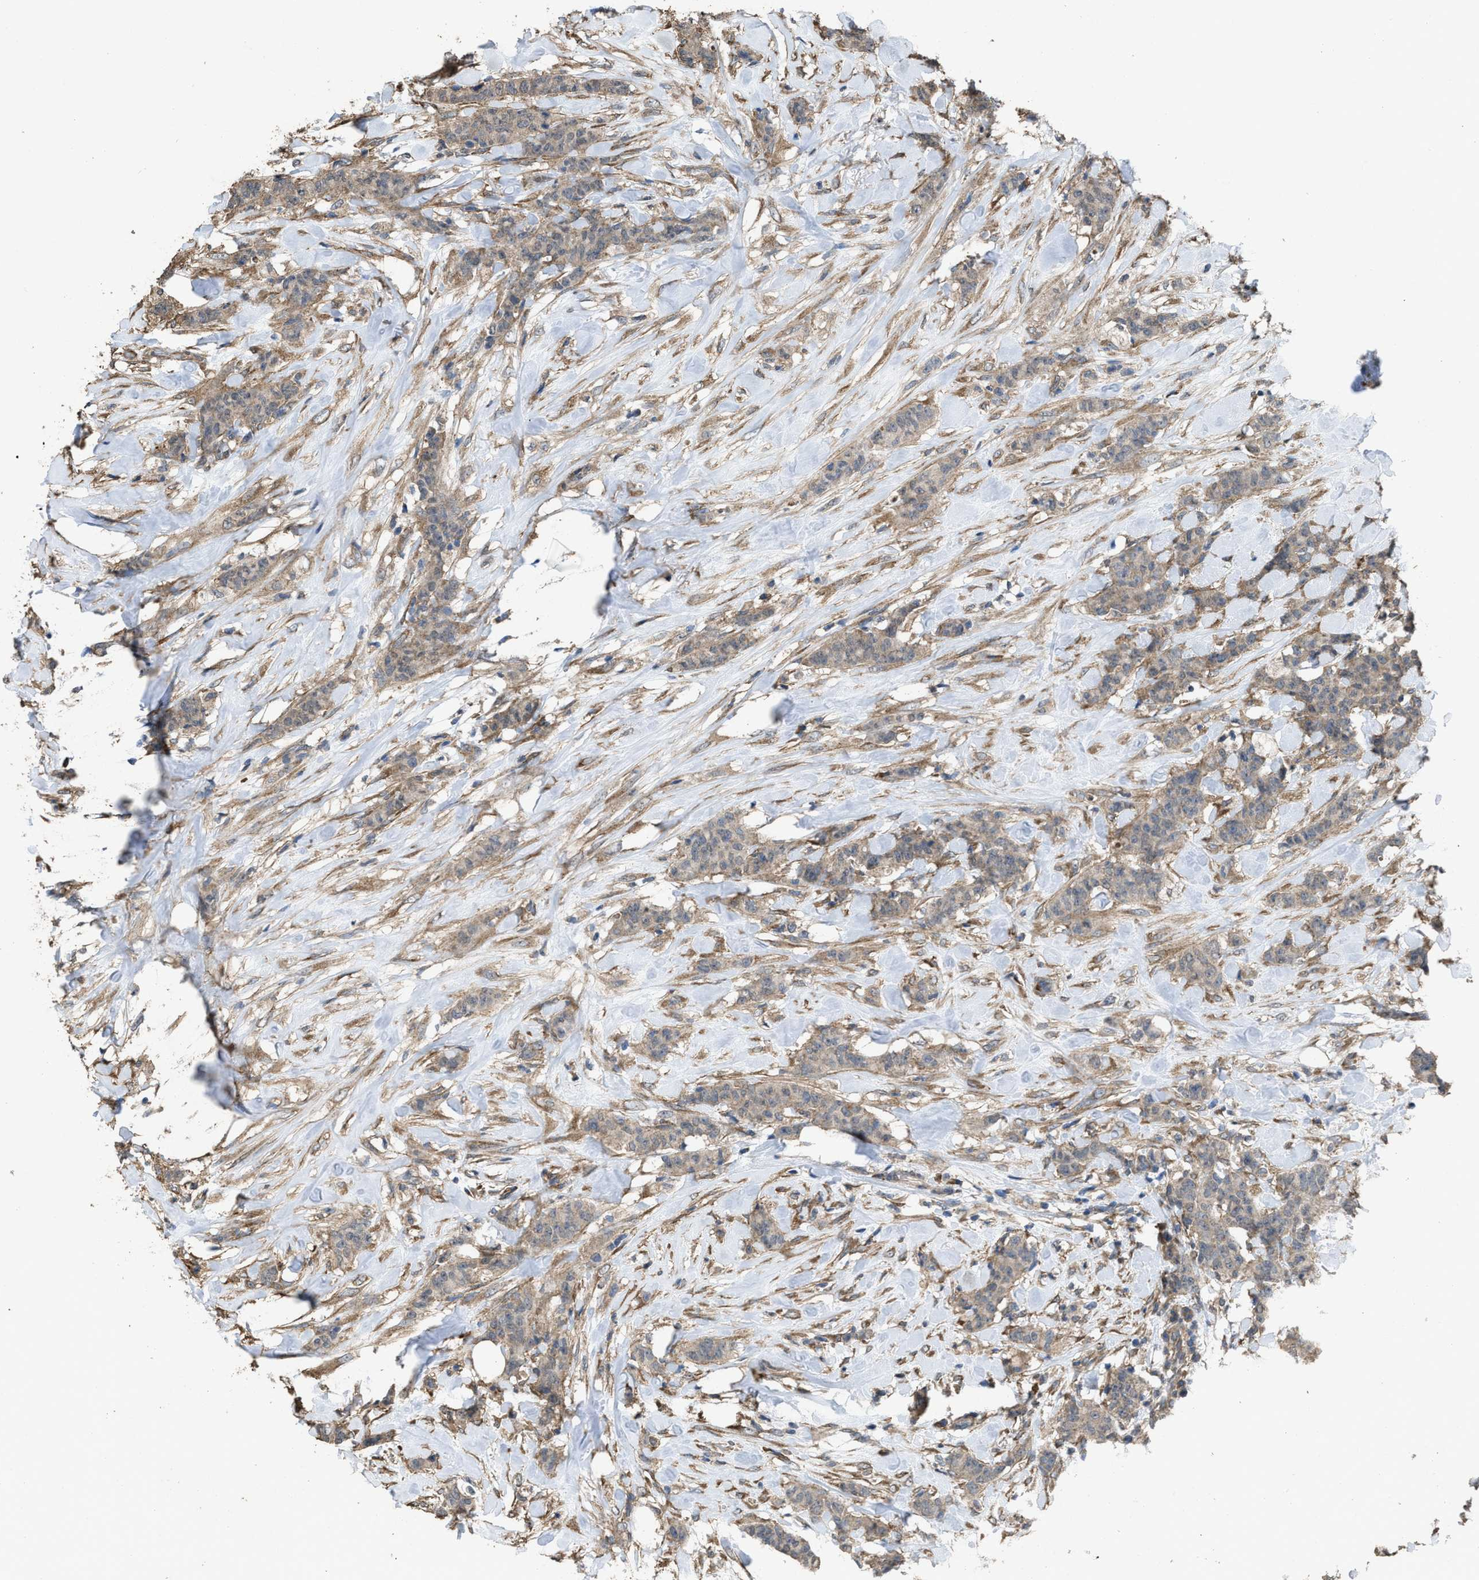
{"staining": {"intensity": "weak", "quantity": ">75%", "location": "cytoplasmic/membranous"}, "tissue": "breast cancer", "cell_type": "Tumor cells", "image_type": "cancer", "snomed": [{"axis": "morphology", "description": "Normal tissue, NOS"}, {"axis": "morphology", "description": "Duct carcinoma"}, {"axis": "topography", "description": "Breast"}], "caption": "Breast intraductal carcinoma was stained to show a protein in brown. There is low levels of weak cytoplasmic/membranous expression in about >75% of tumor cells.", "gene": "ARL6", "patient": {"sex": "female", "age": 40}}